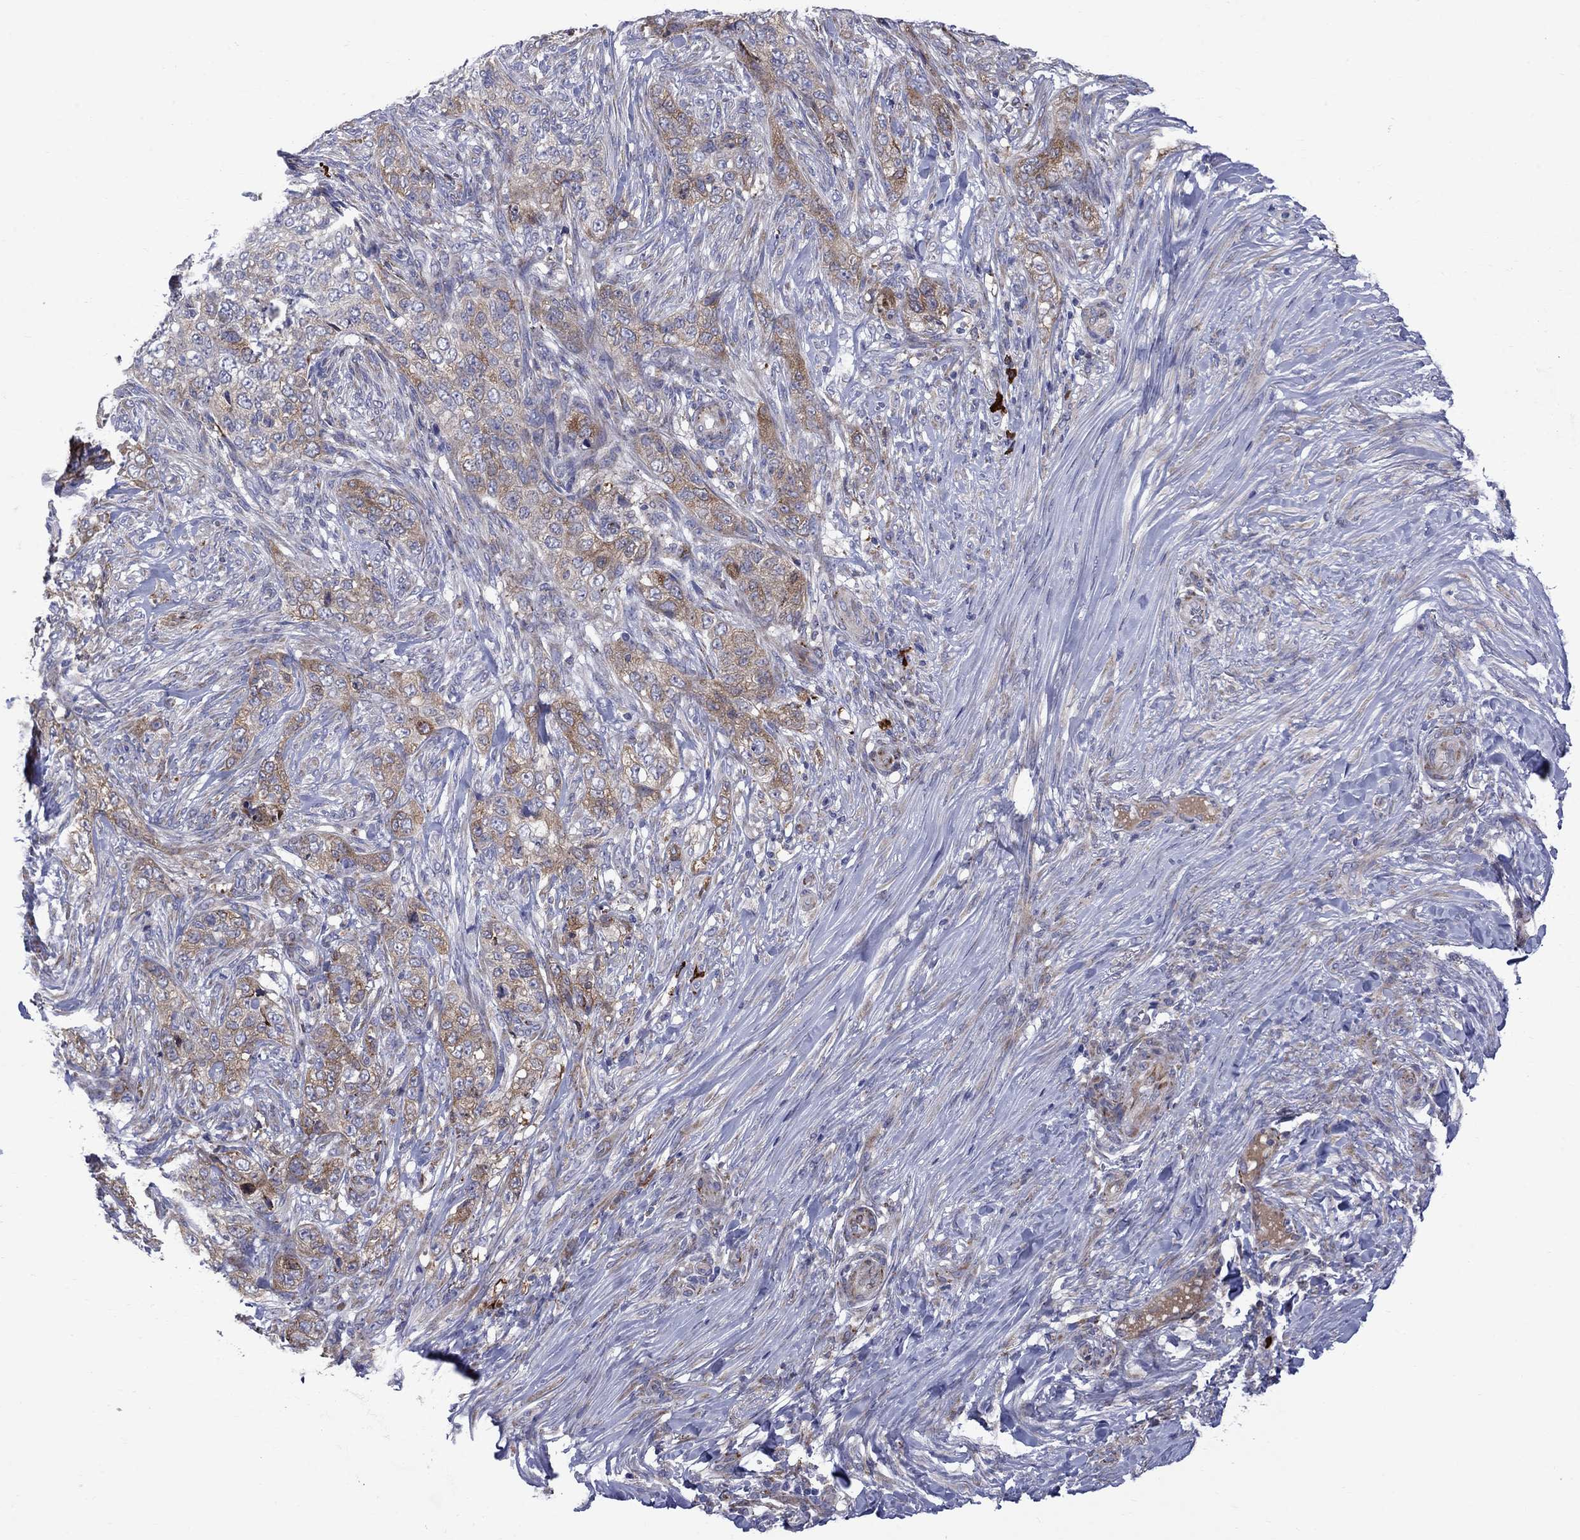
{"staining": {"intensity": "moderate", "quantity": "25%-75%", "location": "cytoplasmic/membranous"}, "tissue": "skin cancer", "cell_type": "Tumor cells", "image_type": "cancer", "snomed": [{"axis": "morphology", "description": "Basal cell carcinoma"}, {"axis": "topography", "description": "Skin"}], "caption": "Protein expression analysis of human basal cell carcinoma (skin) reveals moderate cytoplasmic/membranous positivity in approximately 25%-75% of tumor cells. (Stains: DAB (3,3'-diaminobenzidine) in brown, nuclei in blue, Microscopy: brightfield microscopy at high magnification).", "gene": "ASNS", "patient": {"sex": "female", "age": 69}}